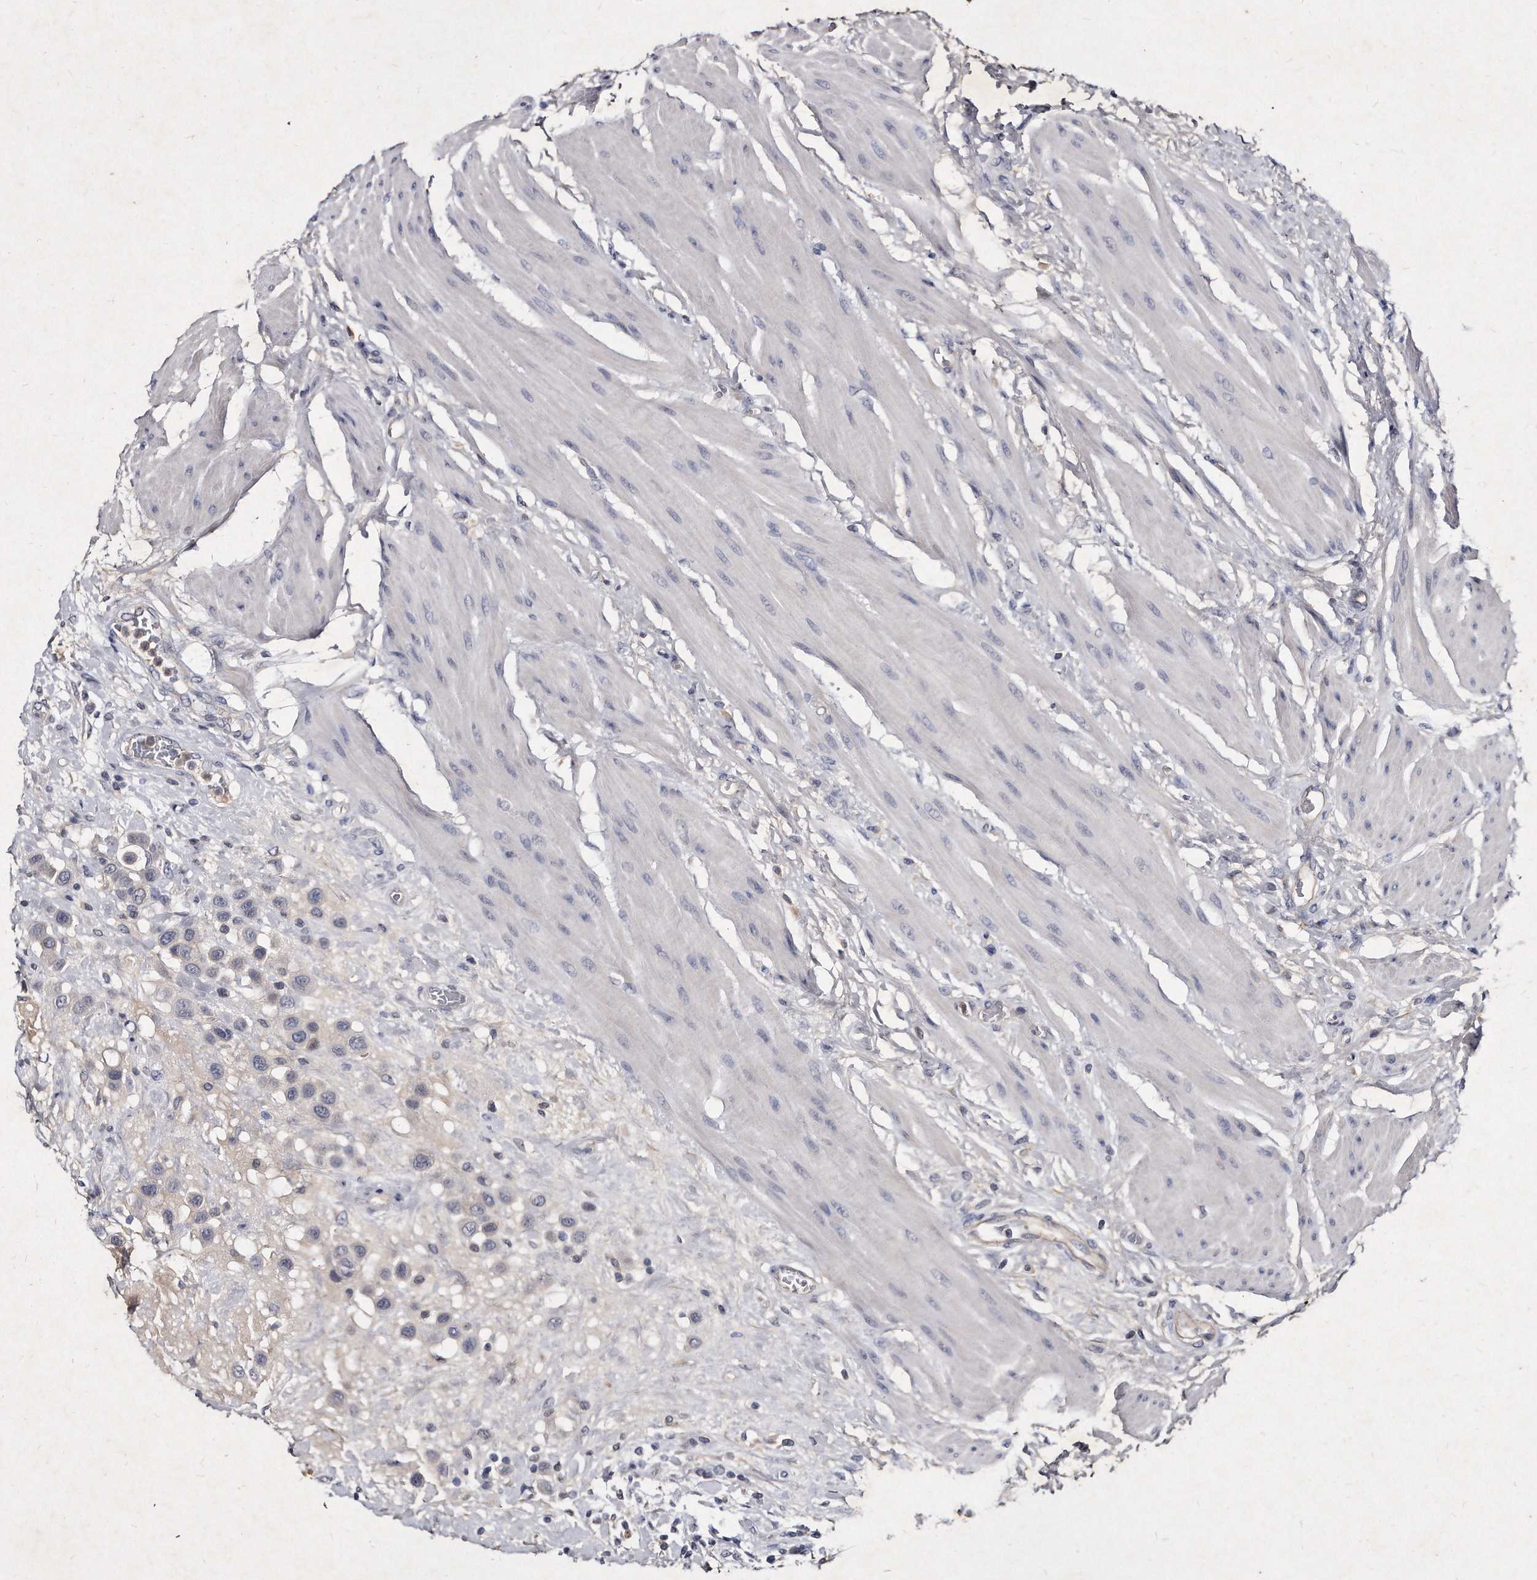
{"staining": {"intensity": "negative", "quantity": "none", "location": "none"}, "tissue": "urothelial cancer", "cell_type": "Tumor cells", "image_type": "cancer", "snomed": [{"axis": "morphology", "description": "Urothelial carcinoma, High grade"}, {"axis": "topography", "description": "Urinary bladder"}], "caption": "This is an IHC micrograph of urothelial cancer. There is no positivity in tumor cells.", "gene": "KLHDC3", "patient": {"sex": "male", "age": 50}}